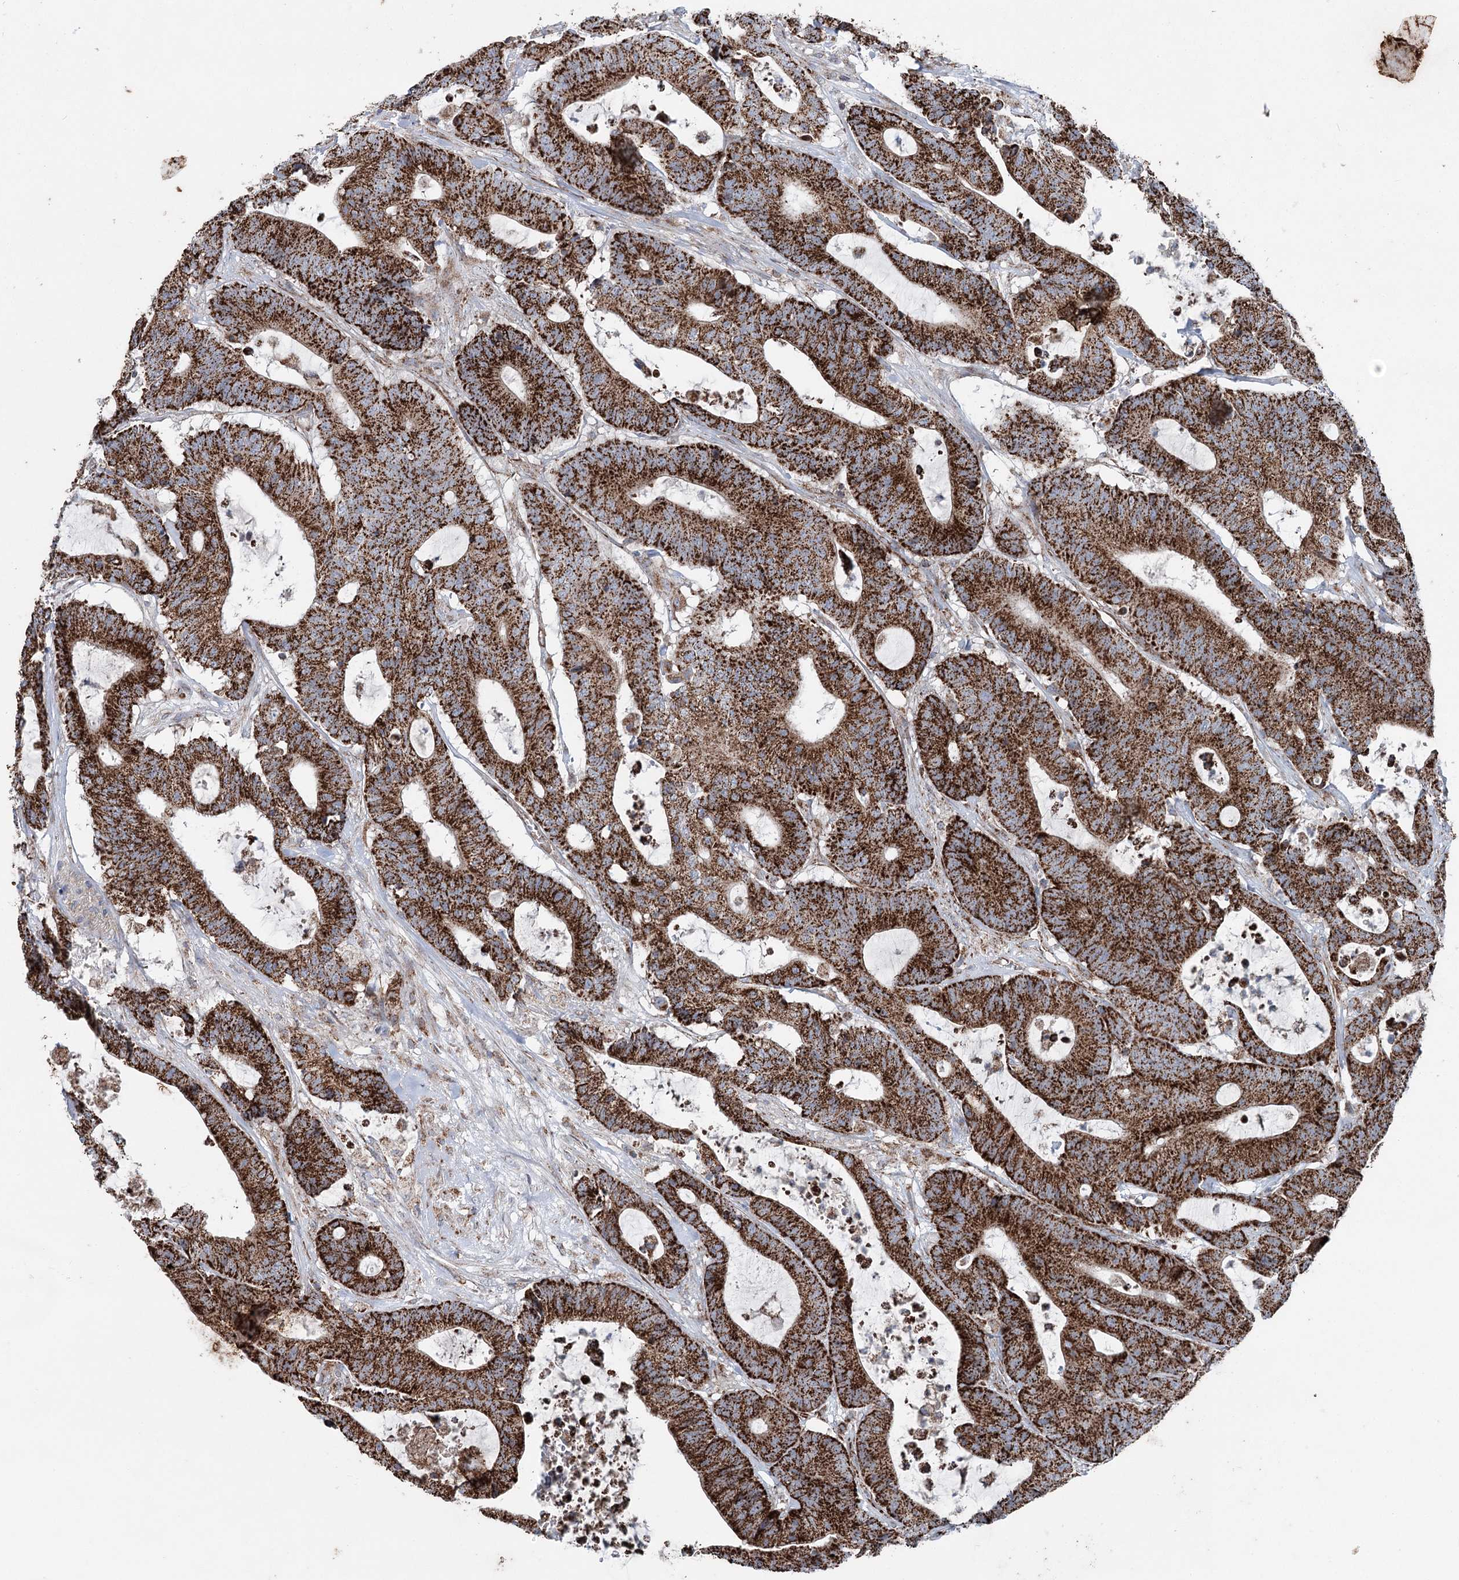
{"staining": {"intensity": "strong", "quantity": ">75%", "location": "cytoplasmic/membranous"}, "tissue": "colorectal cancer", "cell_type": "Tumor cells", "image_type": "cancer", "snomed": [{"axis": "morphology", "description": "Adenocarcinoma, NOS"}, {"axis": "topography", "description": "Colon"}], "caption": "A brown stain highlights strong cytoplasmic/membranous expression of a protein in human colorectal cancer (adenocarcinoma) tumor cells.", "gene": "UCN3", "patient": {"sex": "female", "age": 84}}